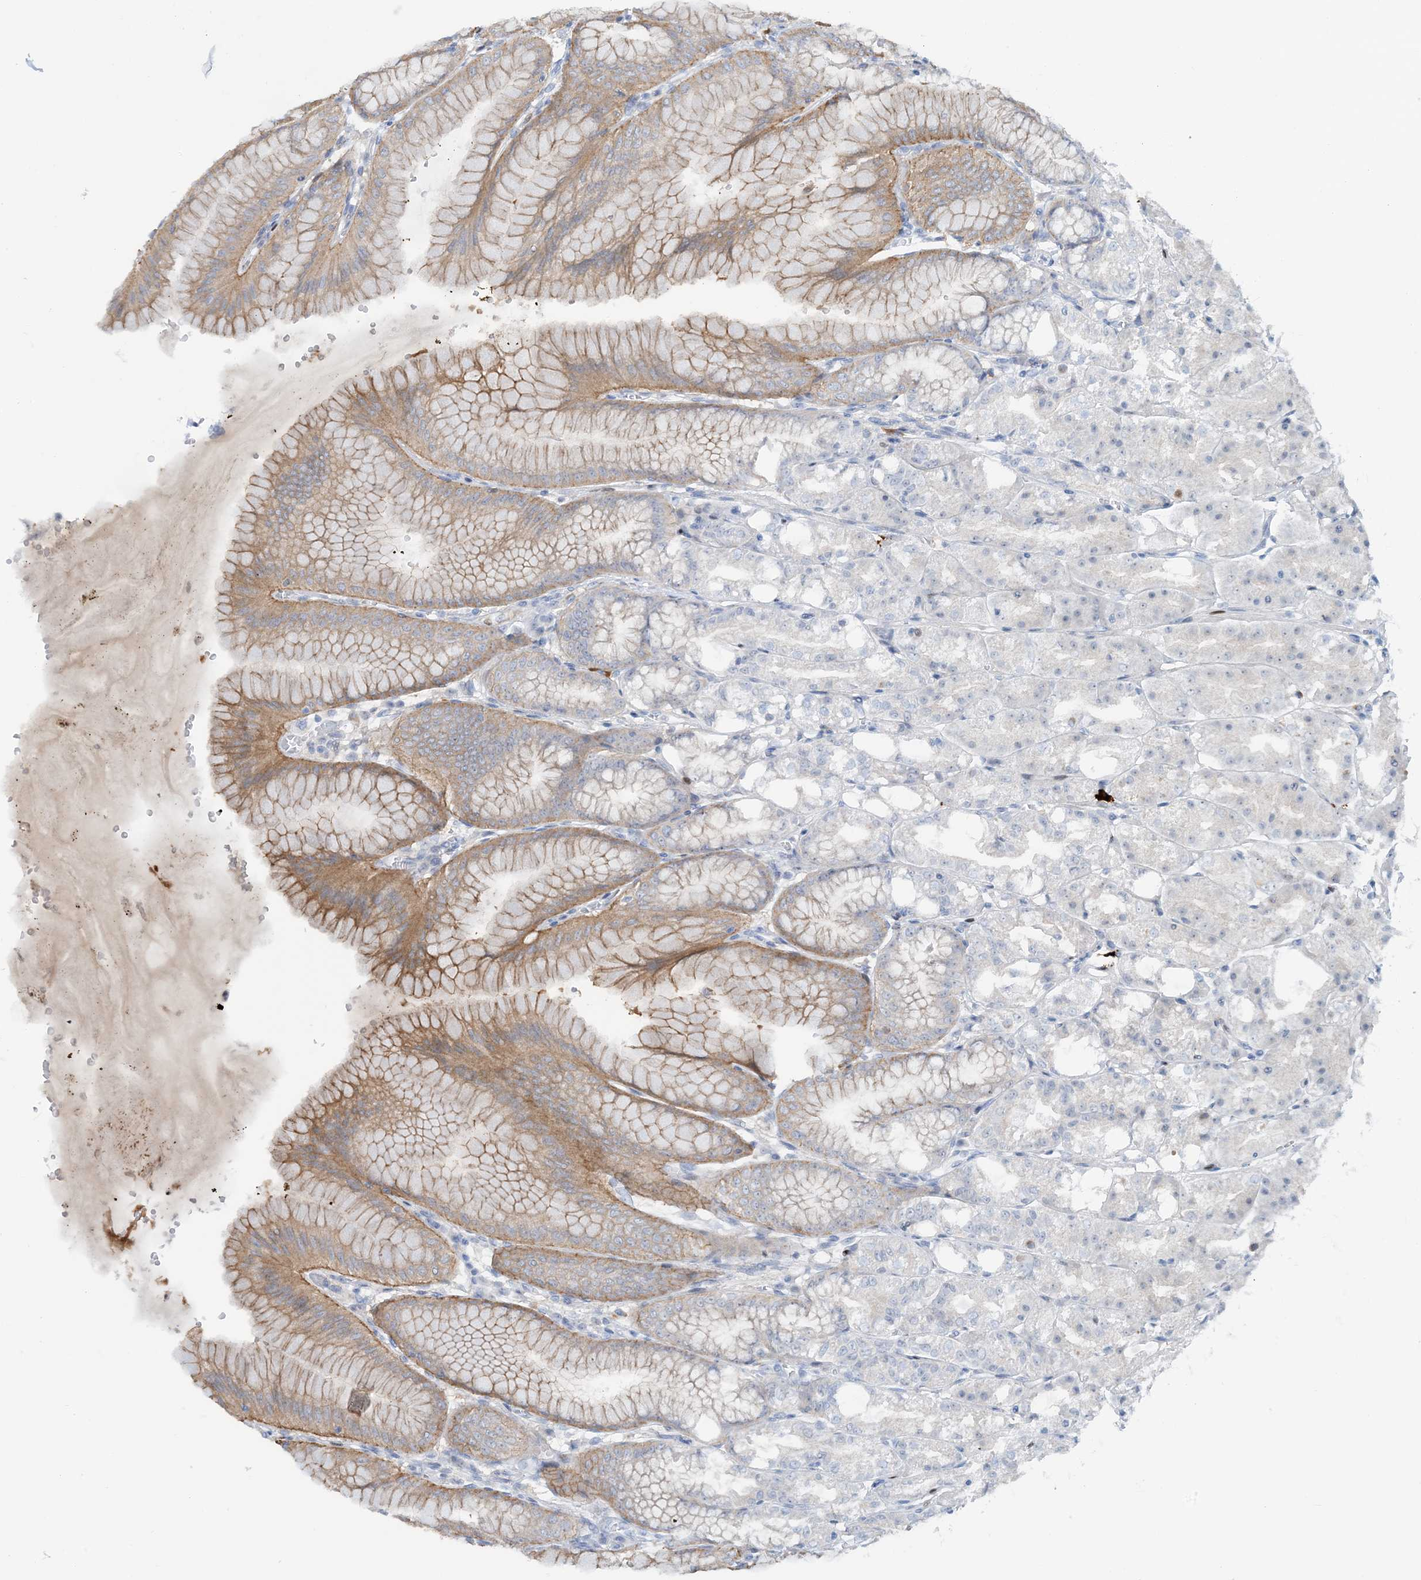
{"staining": {"intensity": "moderate", "quantity": "25%-75%", "location": "cytoplasmic/membranous,nuclear"}, "tissue": "stomach", "cell_type": "Glandular cells", "image_type": "normal", "snomed": [{"axis": "morphology", "description": "Normal tissue, NOS"}, {"axis": "topography", "description": "Stomach, lower"}], "caption": "IHC histopathology image of unremarkable stomach: human stomach stained using IHC reveals medium levels of moderate protein expression localized specifically in the cytoplasmic/membranous,nuclear of glandular cells, appearing as a cytoplasmic/membranous,nuclear brown color.", "gene": "HEMK1", "patient": {"sex": "male", "age": 71}}